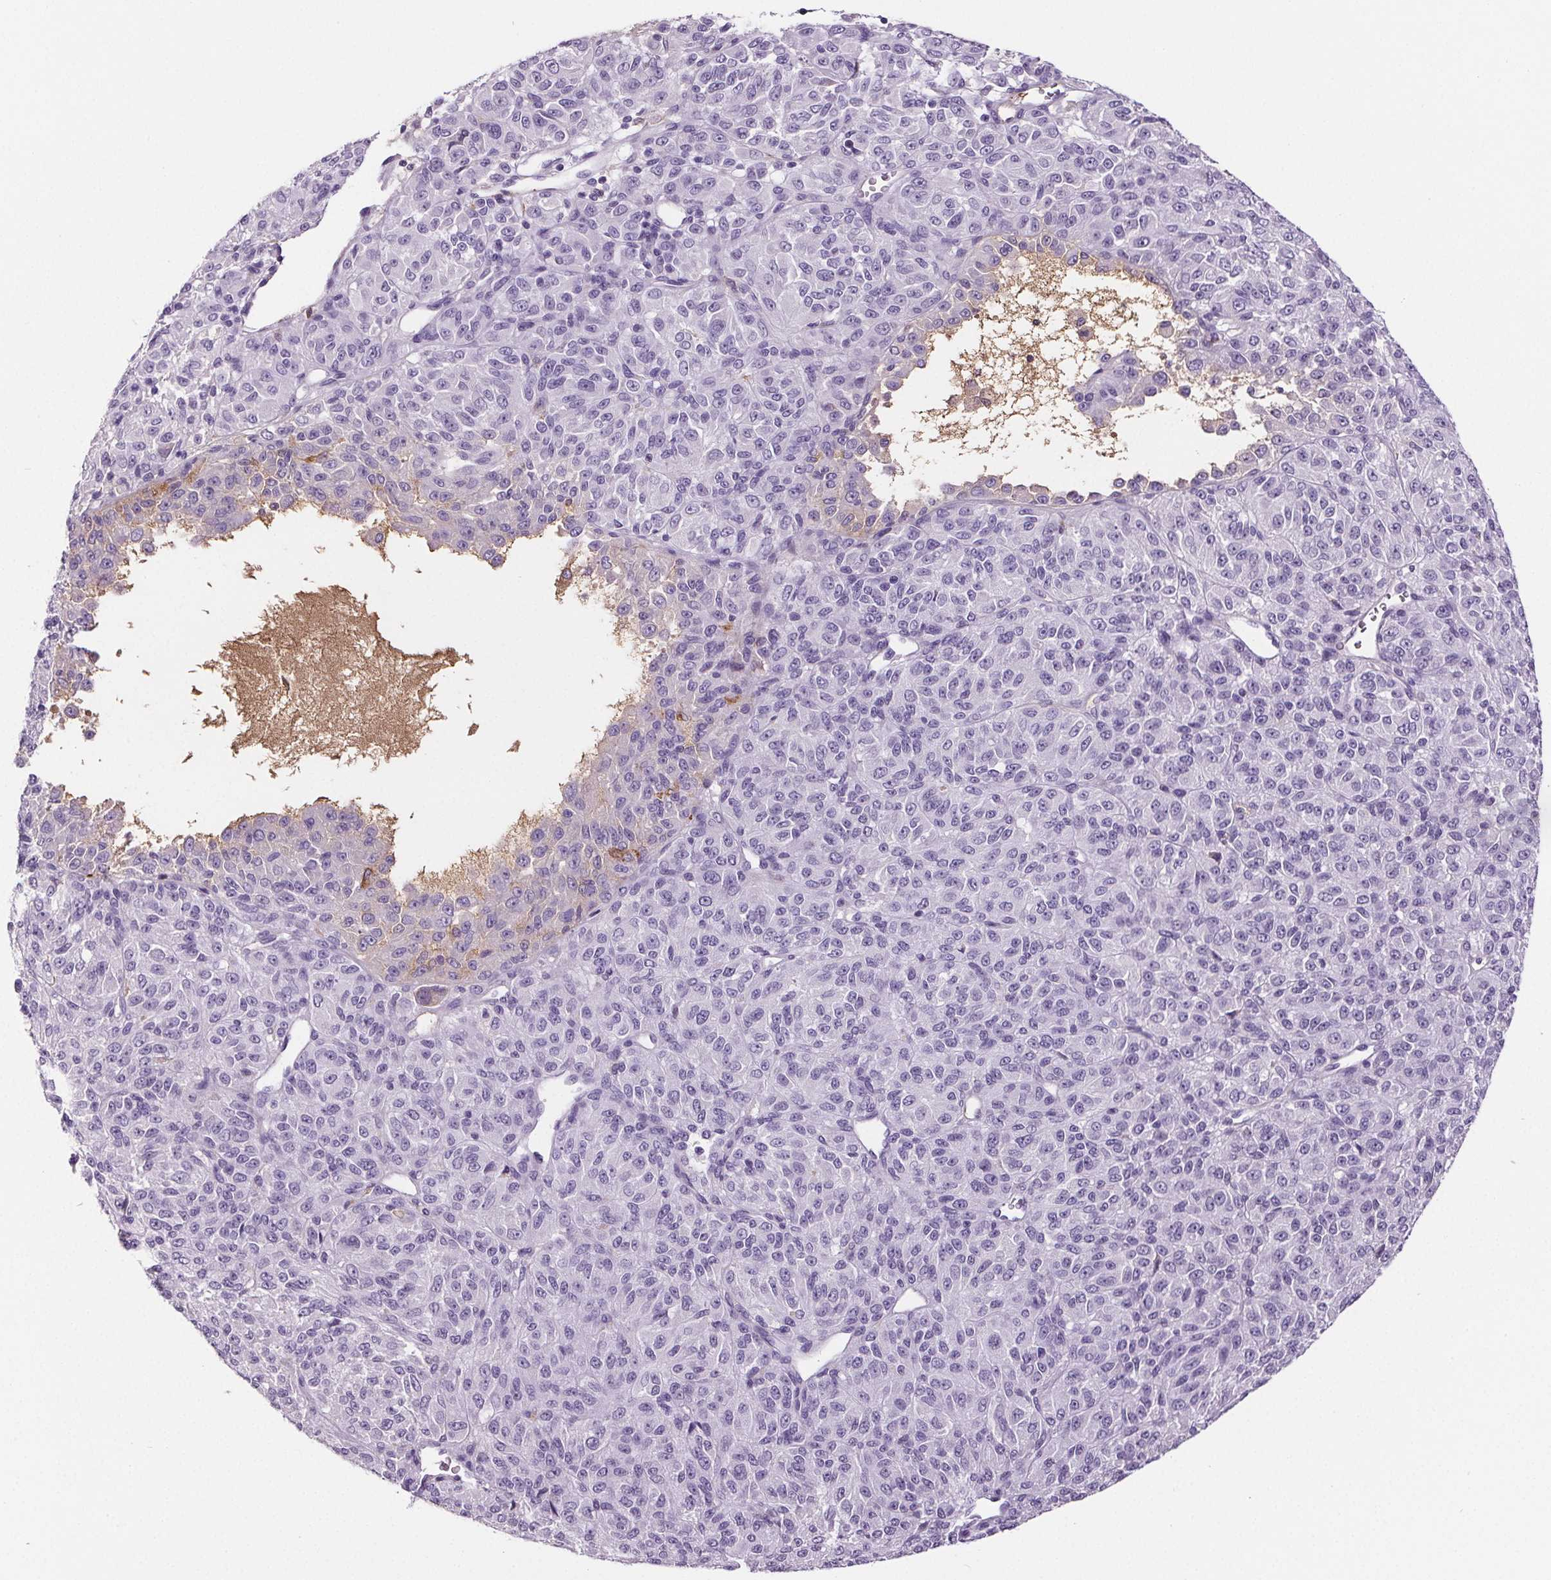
{"staining": {"intensity": "negative", "quantity": "none", "location": "none"}, "tissue": "melanoma", "cell_type": "Tumor cells", "image_type": "cancer", "snomed": [{"axis": "morphology", "description": "Malignant melanoma, Metastatic site"}, {"axis": "topography", "description": "Brain"}], "caption": "The photomicrograph reveals no significant staining in tumor cells of malignant melanoma (metastatic site).", "gene": "CD5L", "patient": {"sex": "female", "age": 56}}